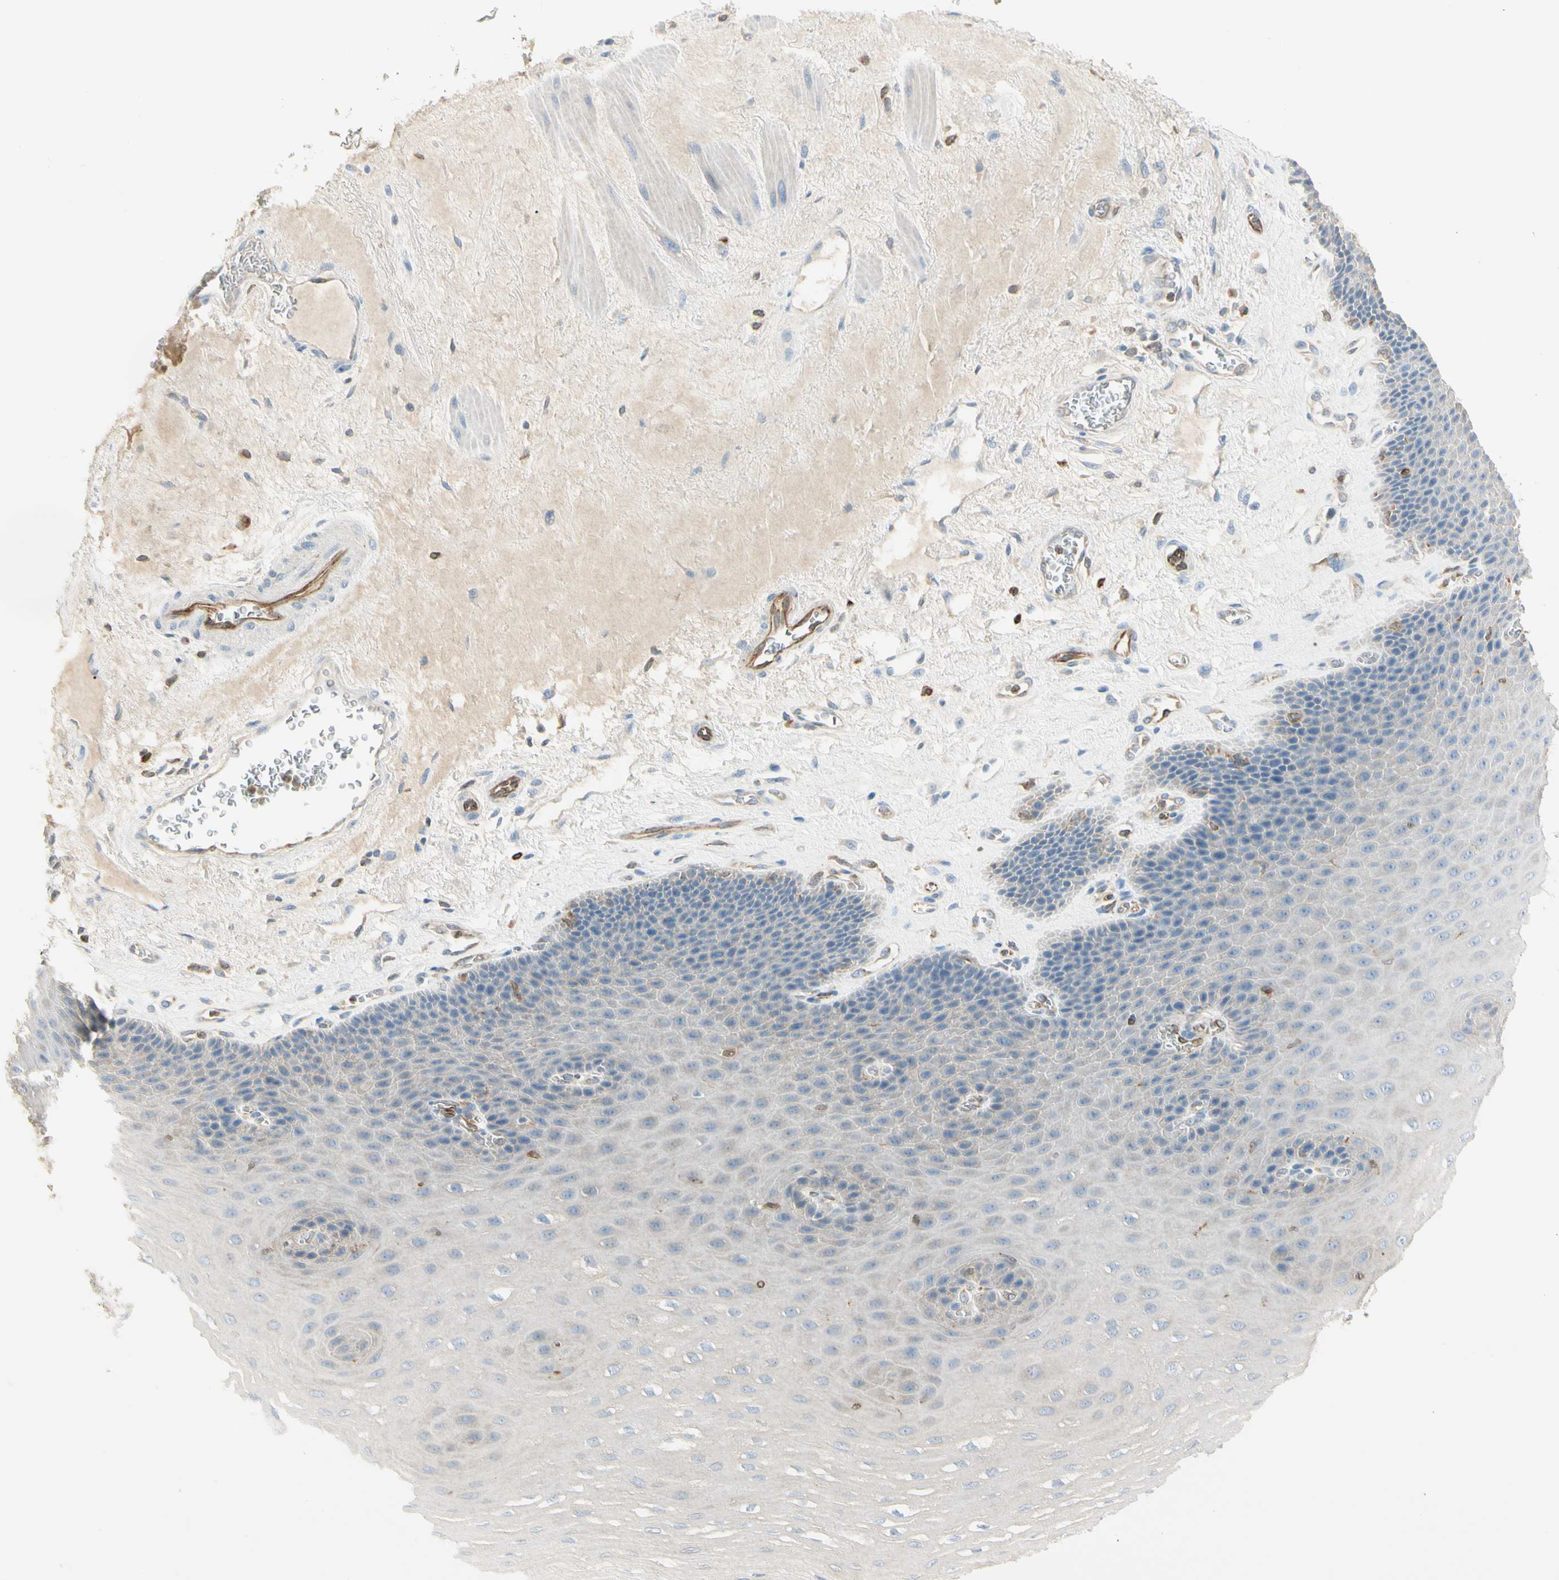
{"staining": {"intensity": "negative", "quantity": "none", "location": "none"}, "tissue": "esophagus", "cell_type": "Squamous epithelial cells", "image_type": "normal", "snomed": [{"axis": "morphology", "description": "Normal tissue, NOS"}, {"axis": "topography", "description": "Esophagus"}], "caption": "The histopathology image exhibits no staining of squamous epithelial cells in unremarkable esophagus.", "gene": "LPCAT2", "patient": {"sex": "female", "age": 72}}